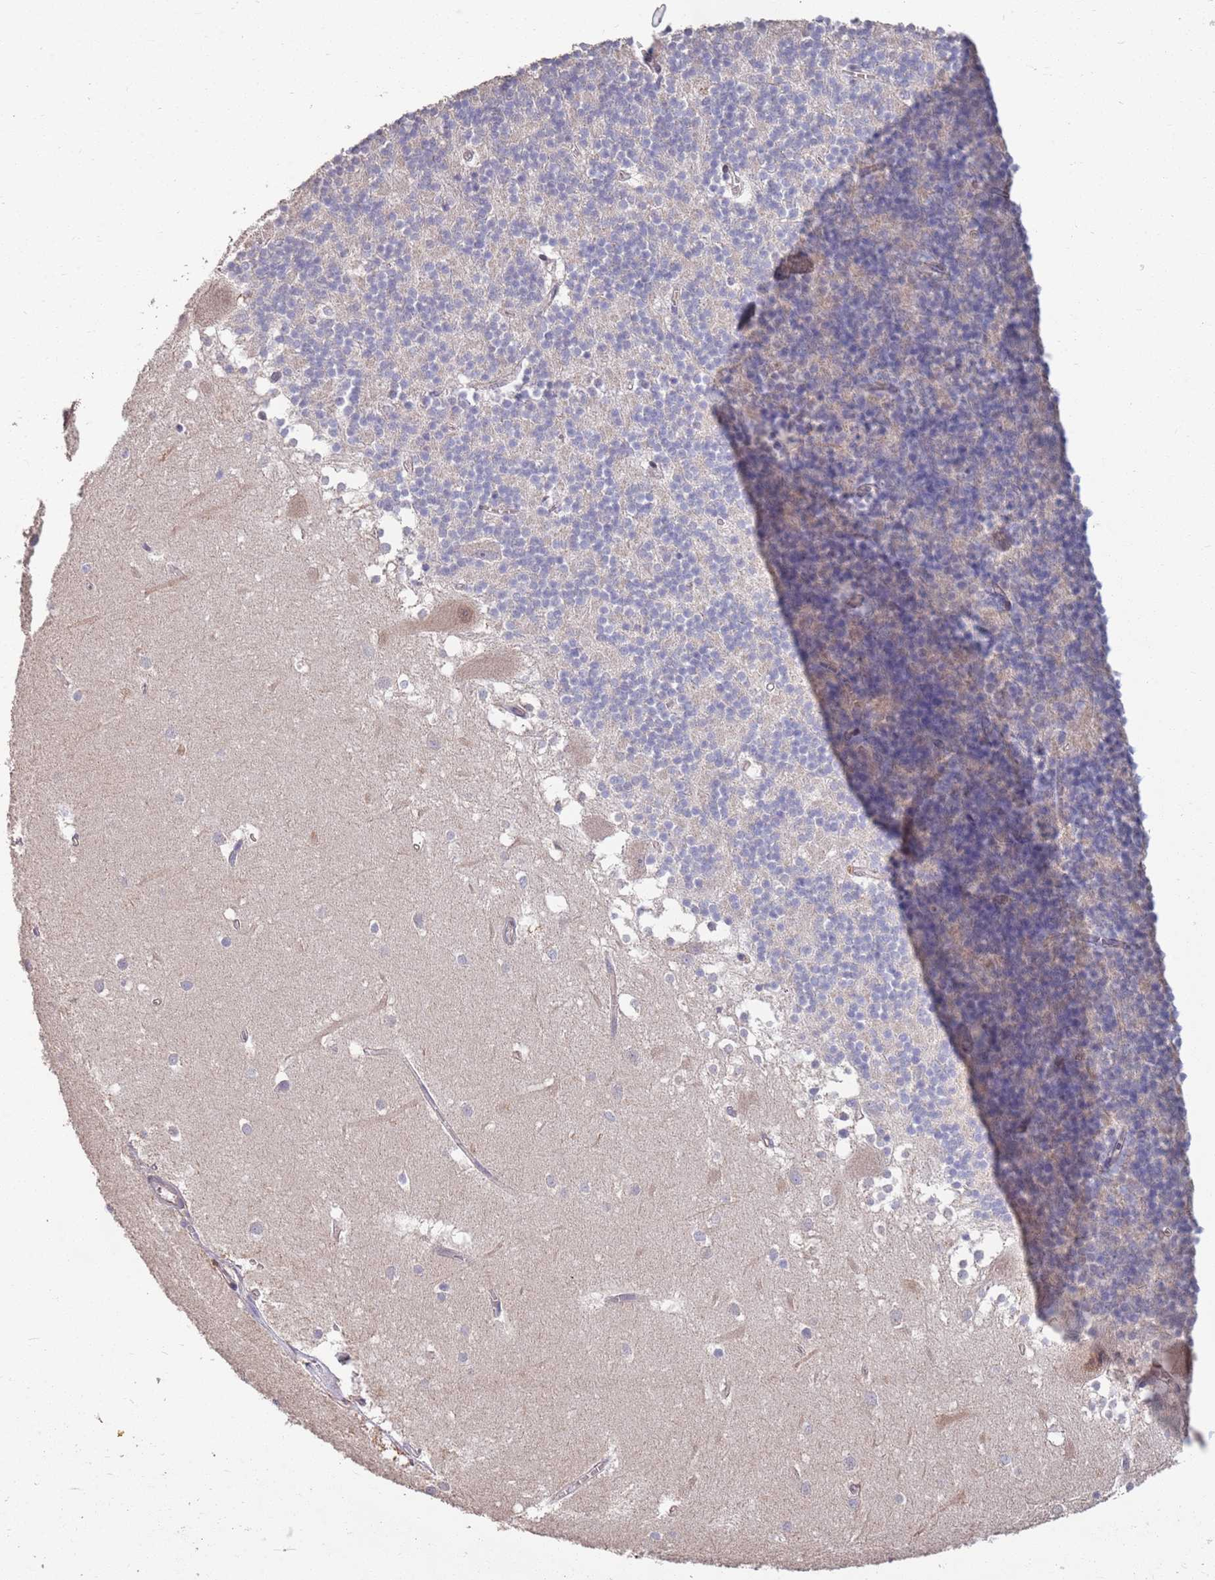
{"staining": {"intensity": "negative", "quantity": "none", "location": "none"}, "tissue": "cerebellum", "cell_type": "Cells in granular layer", "image_type": "normal", "snomed": [{"axis": "morphology", "description": "Normal tissue, NOS"}, {"axis": "topography", "description": "Cerebellum"}], "caption": "Cells in granular layer show no significant protein expression in unremarkable cerebellum.", "gene": "MARVELD2", "patient": {"sex": "male", "age": 54}}